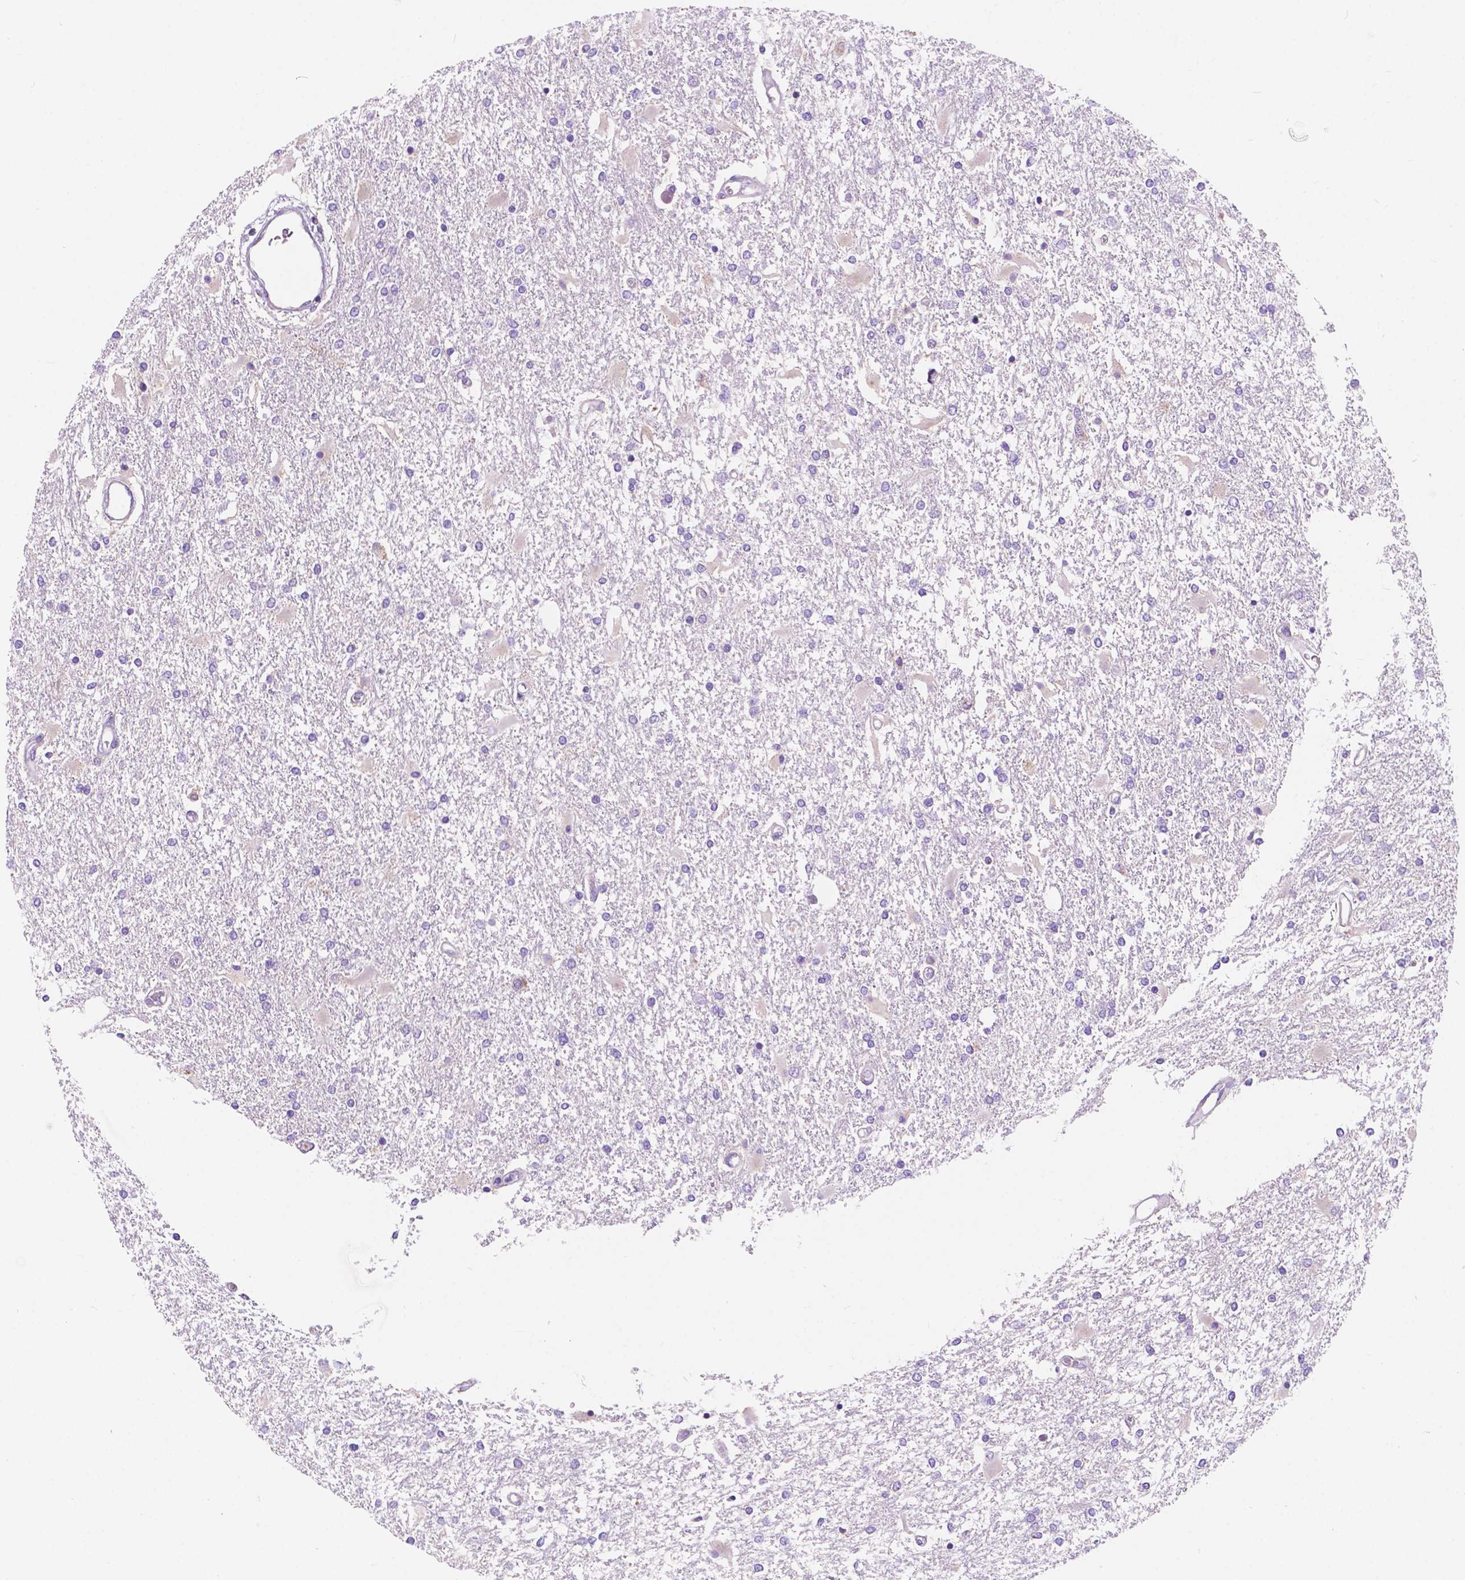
{"staining": {"intensity": "negative", "quantity": "none", "location": "none"}, "tissue": "glioma", "cell_type": "Tumor cells", "image_type": "cancer", "snomed": [{"axis": "morphology", "description": "Glioma, malignant, High grade"}, {"axis": "topography", "description": "Cerebral cortex"}], "caption": "Human malignant high-grade glioma stained for a protein using IHC displays no positivity in tumor cells.", "gene": "TRPV5", "patient": {"sex": "male", "age": 79}}